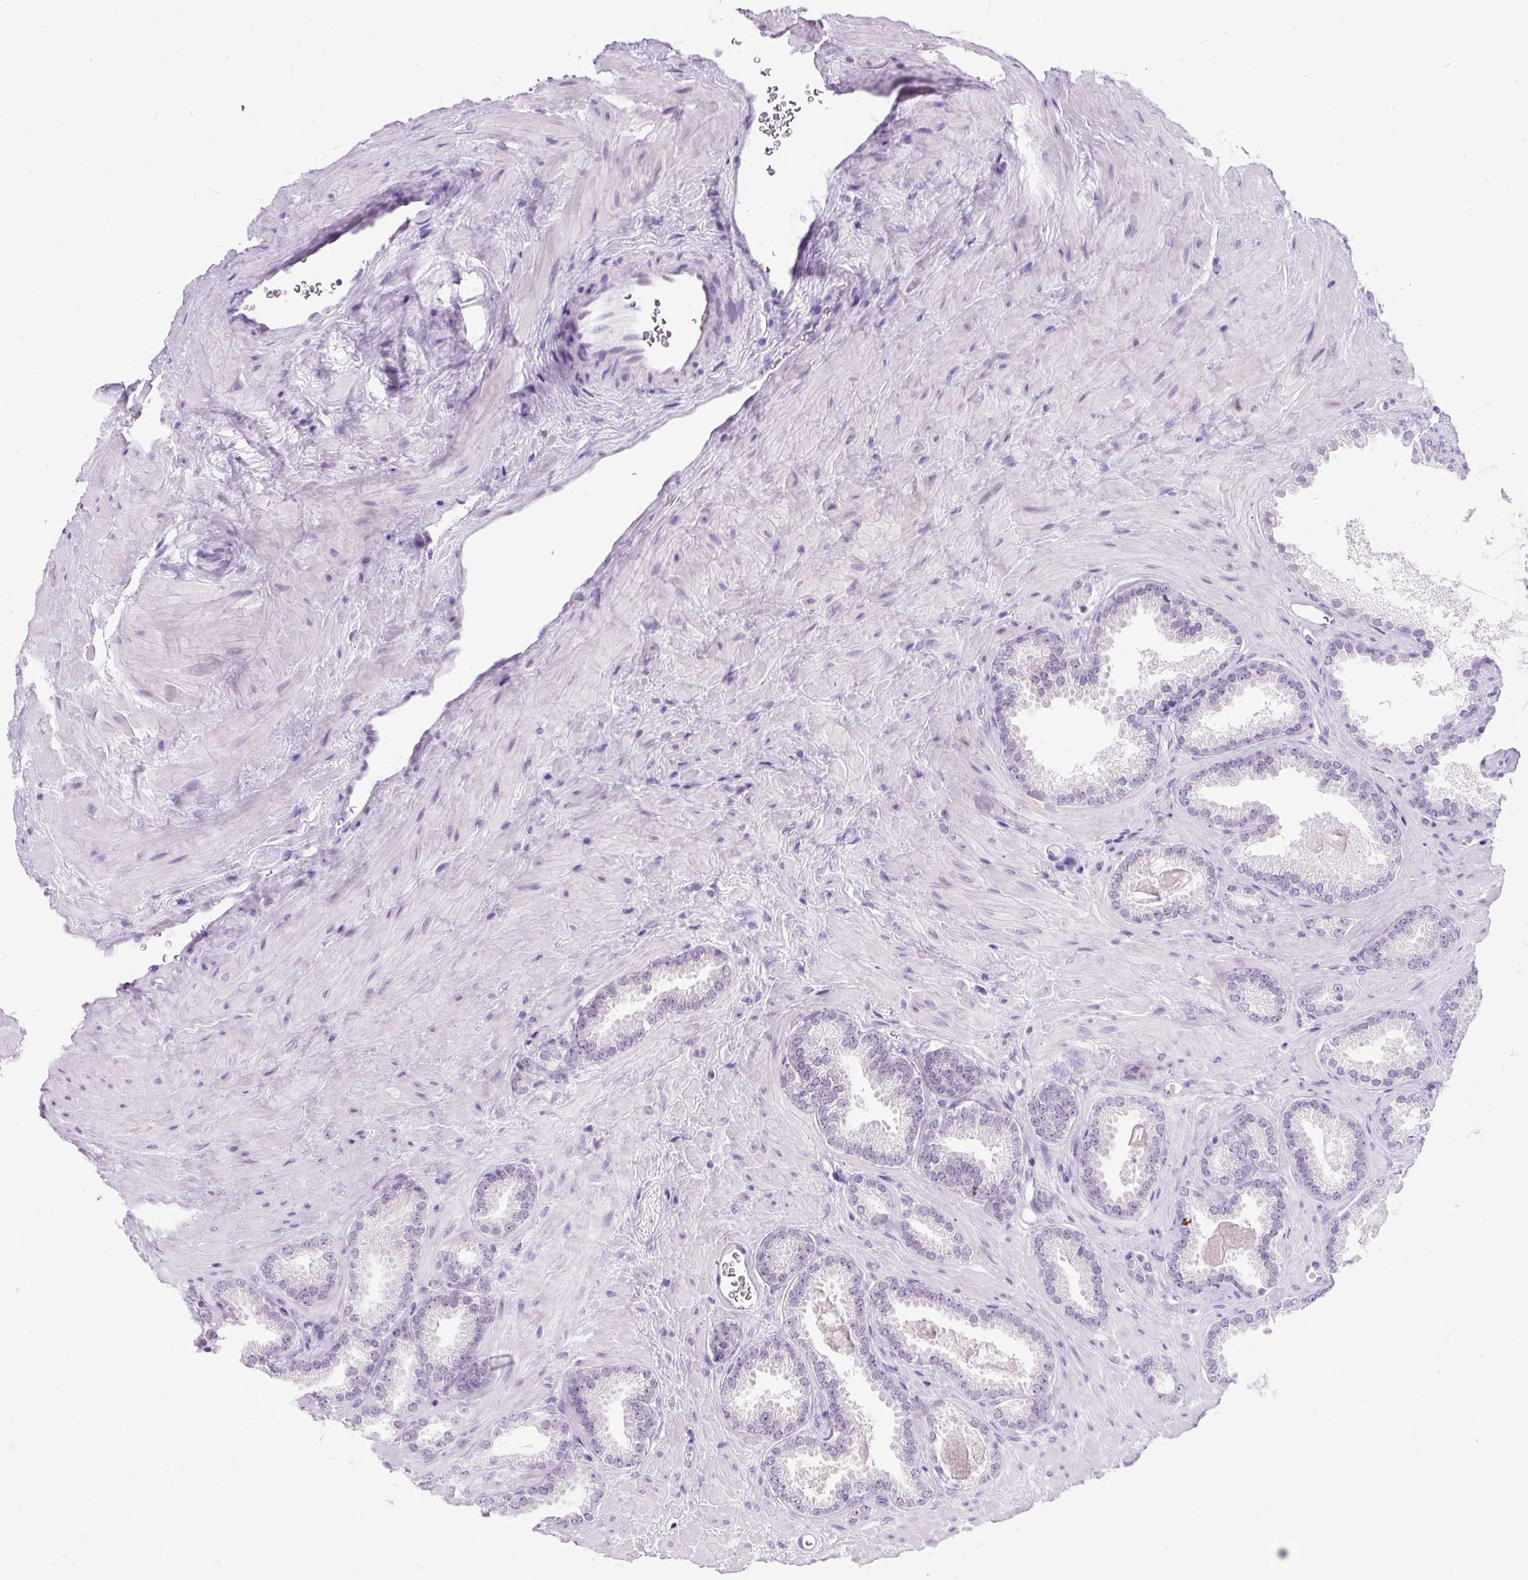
{"staining": {"intensity": "negative", "quantity": "none", "location": "none"}, "tissue": "prostate cancer", "cell_type": "Tumor cells", "image_type": "cancer", "snomed": [{"axis": "morphology", "description": "Adenocarcinoma, Low grade"}, {"axis": "topography", "description": "Prostate"}], "caption": "Tumor cells are negative for protein expression in human low-grade adenocarcinoma (prostate).", "gene": "SCGB1A1", "patient": {"sex": "male", "age": 62}}